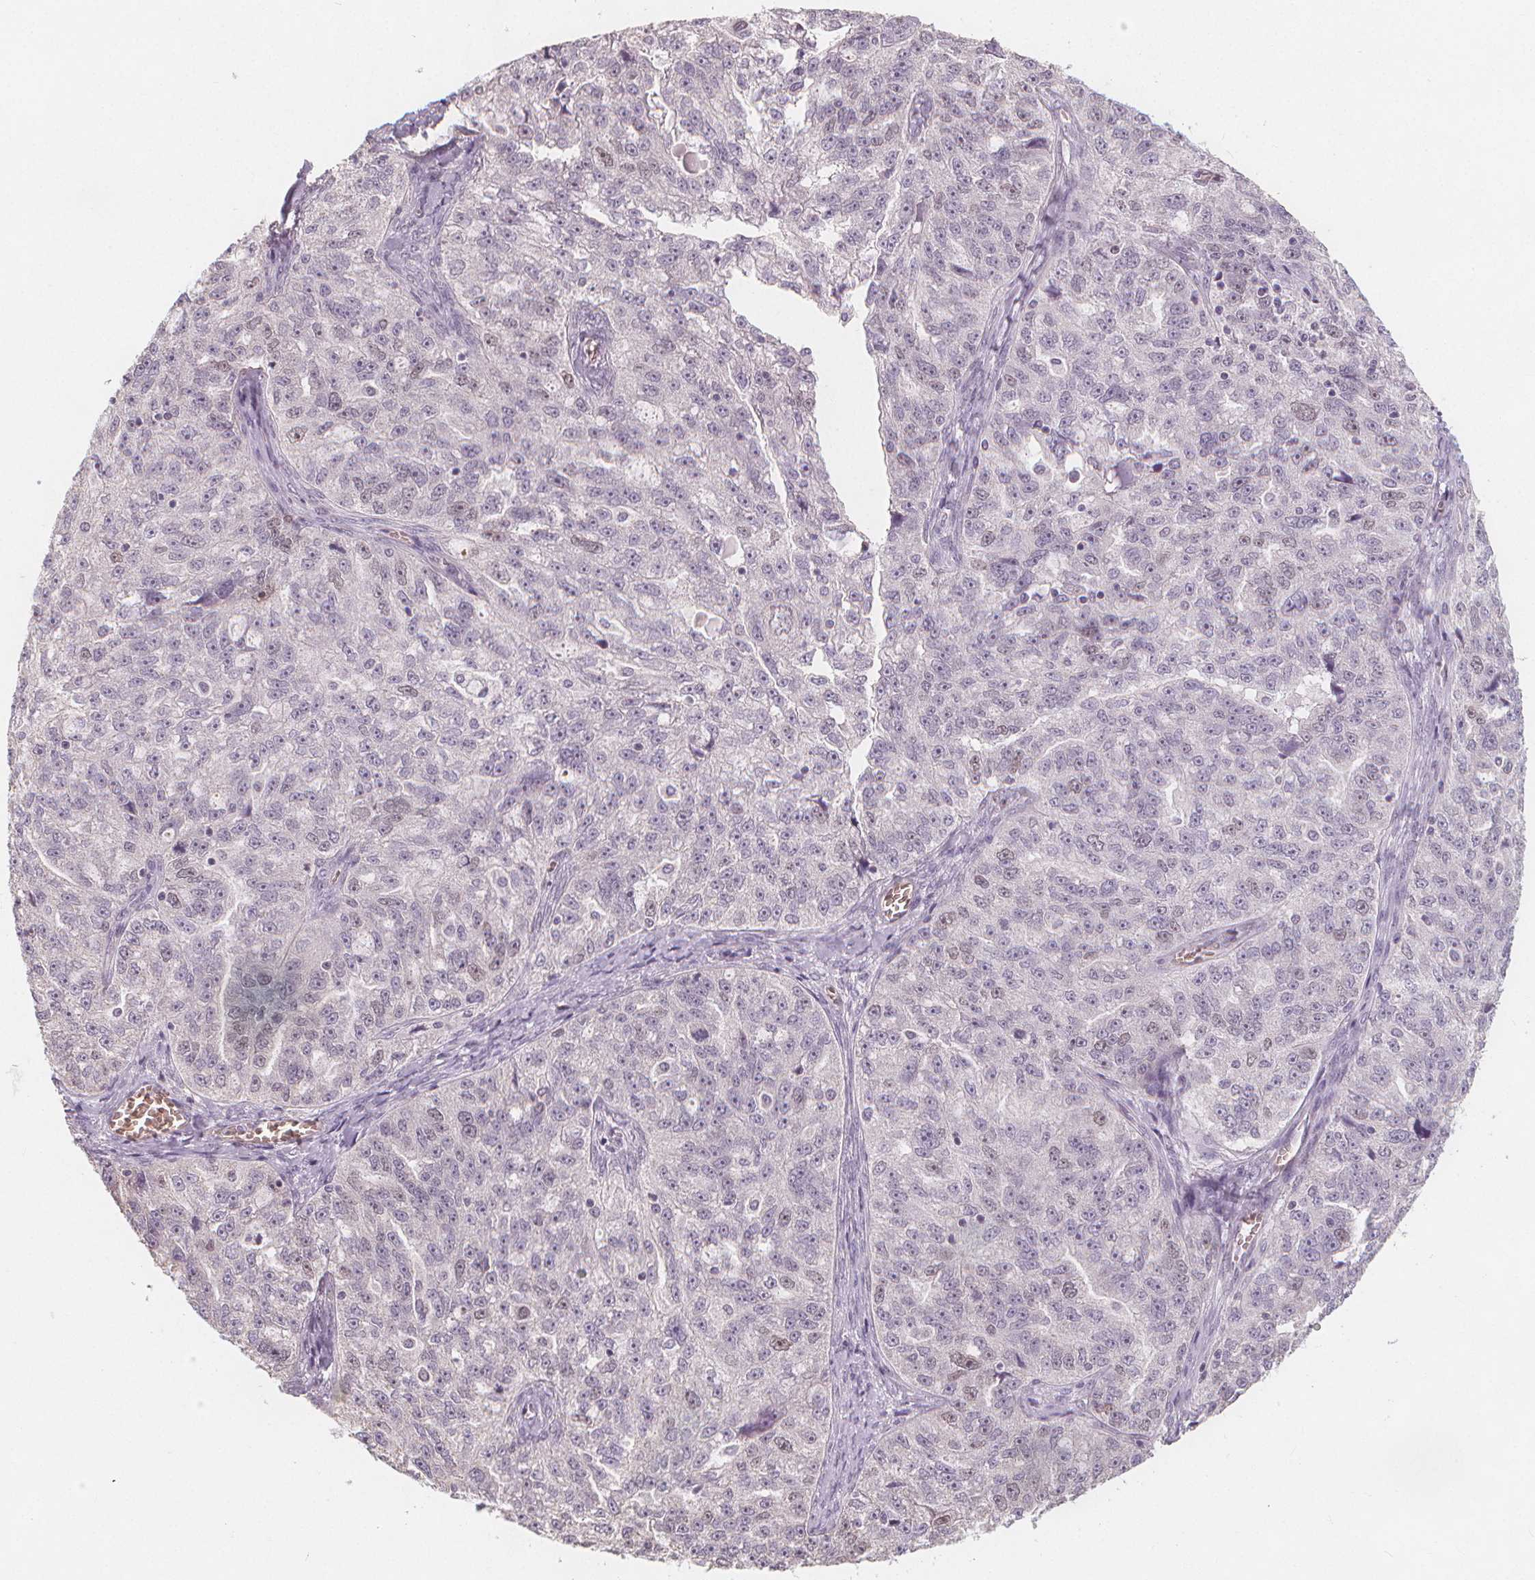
{"staining": {"intensity": "negative", "quantity": "none", "location": "none"}, "tissue": "ovarian cancer", "cell_type": "Tumor cells", "image_type": "cancer", "snomed": [{"axis": "morphology", "description": "Cystadenocarcinoma, serous, NOS"}, {"axis": "topography", "description": "Ovary"}], "caption": "This is an IHC histopathology image of human ovarian cancer (serous cystadenocarcinoma). There is no expression in tumor cells.", "gene": "TIPIN", "patient": {"sex": "female", "age": 51}}